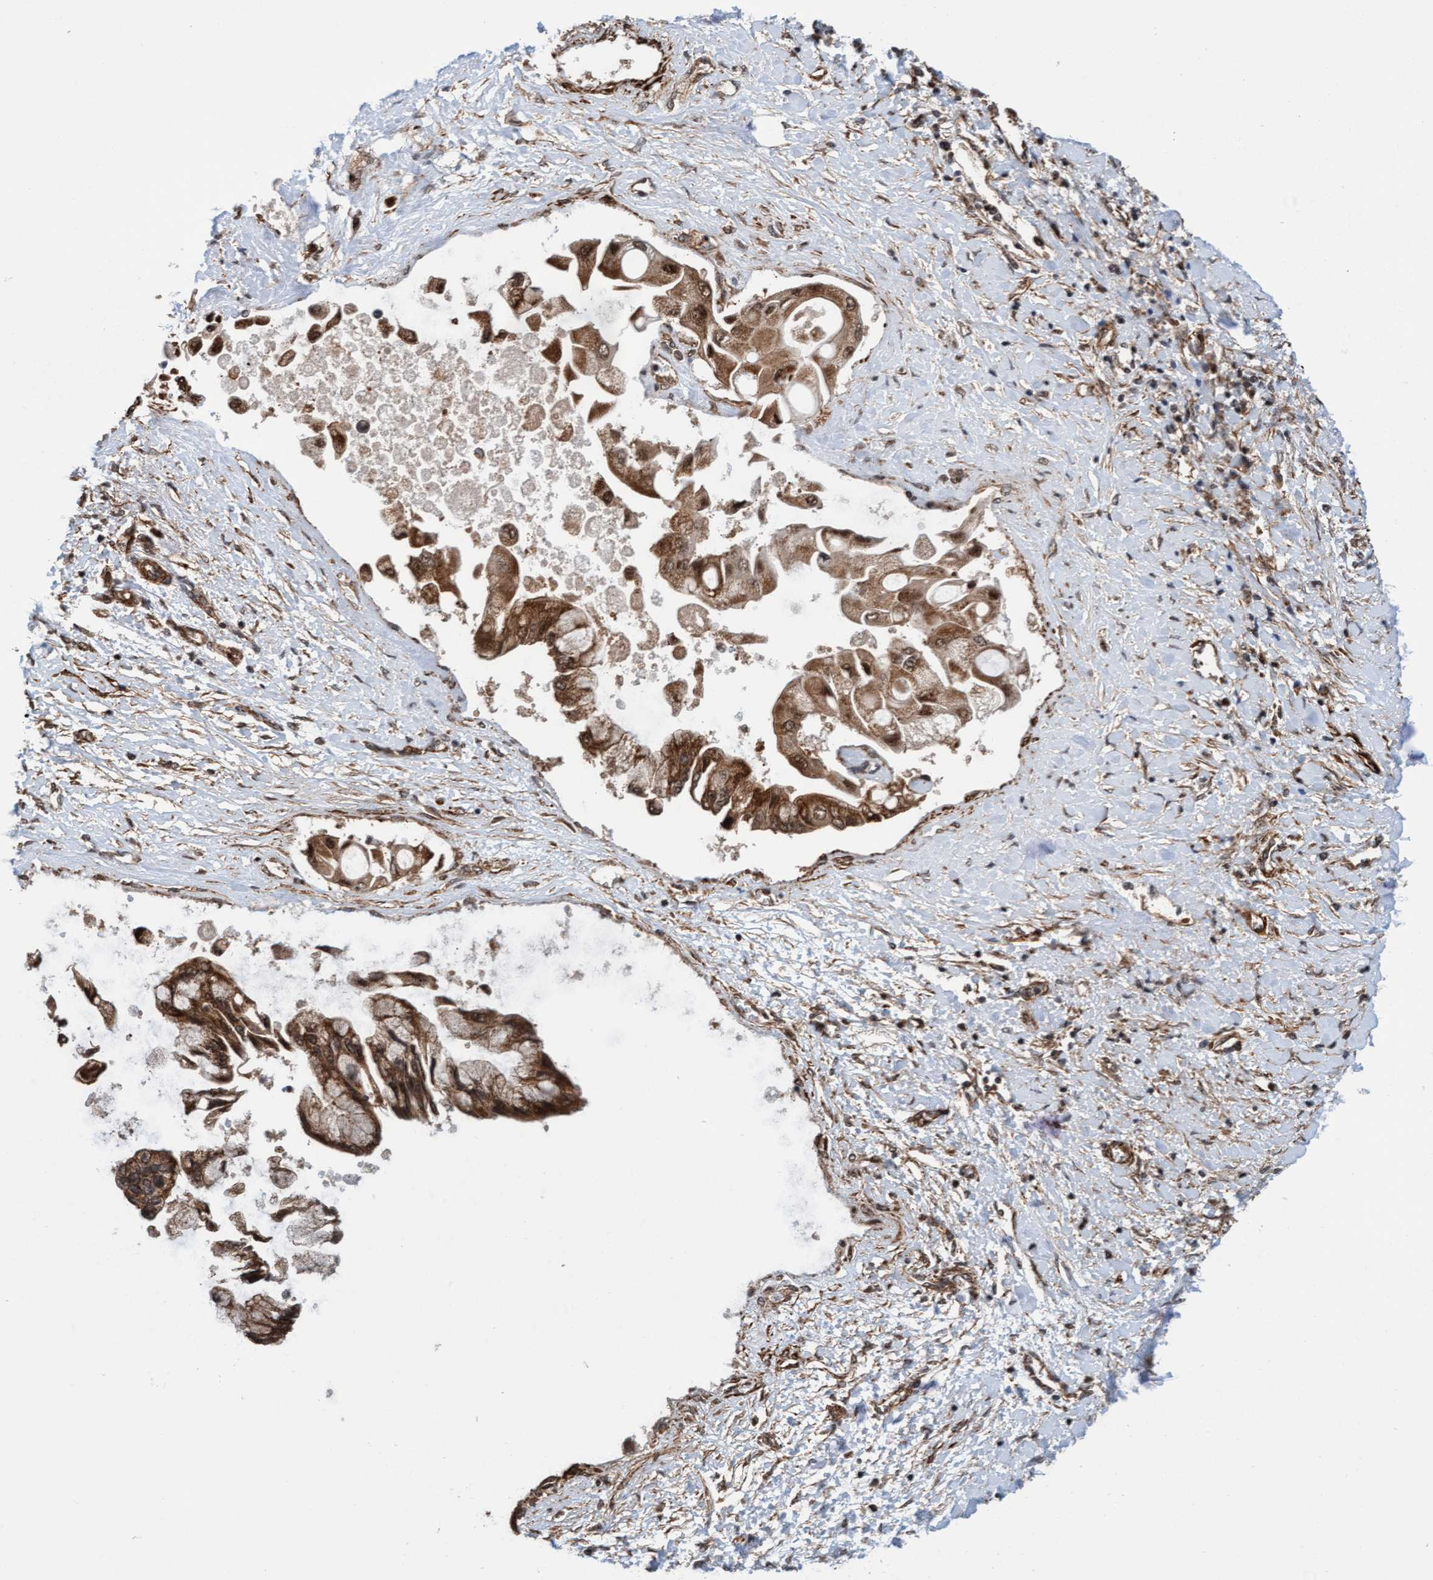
{"staining": {"intensity": "moderate", "quantity": ">75%", "location": "cytoplasmic/membranous,nuclear"}, "tissue": "liver cancer", "cell_type": "Tumor cells", "image_type": "cancer", "snomed": [{"axis": "morphology", "description": "Cholangiocarcinoma"}, {"axis": "topography", "description": "Liver"}], "caption": "Human liver cancer (cholangiocarcinoma) stained with a protein marker reveals moderate staining in tumor cells.", "gene": "STXBP4", "patient": {"sex": "male", "age": 50}}